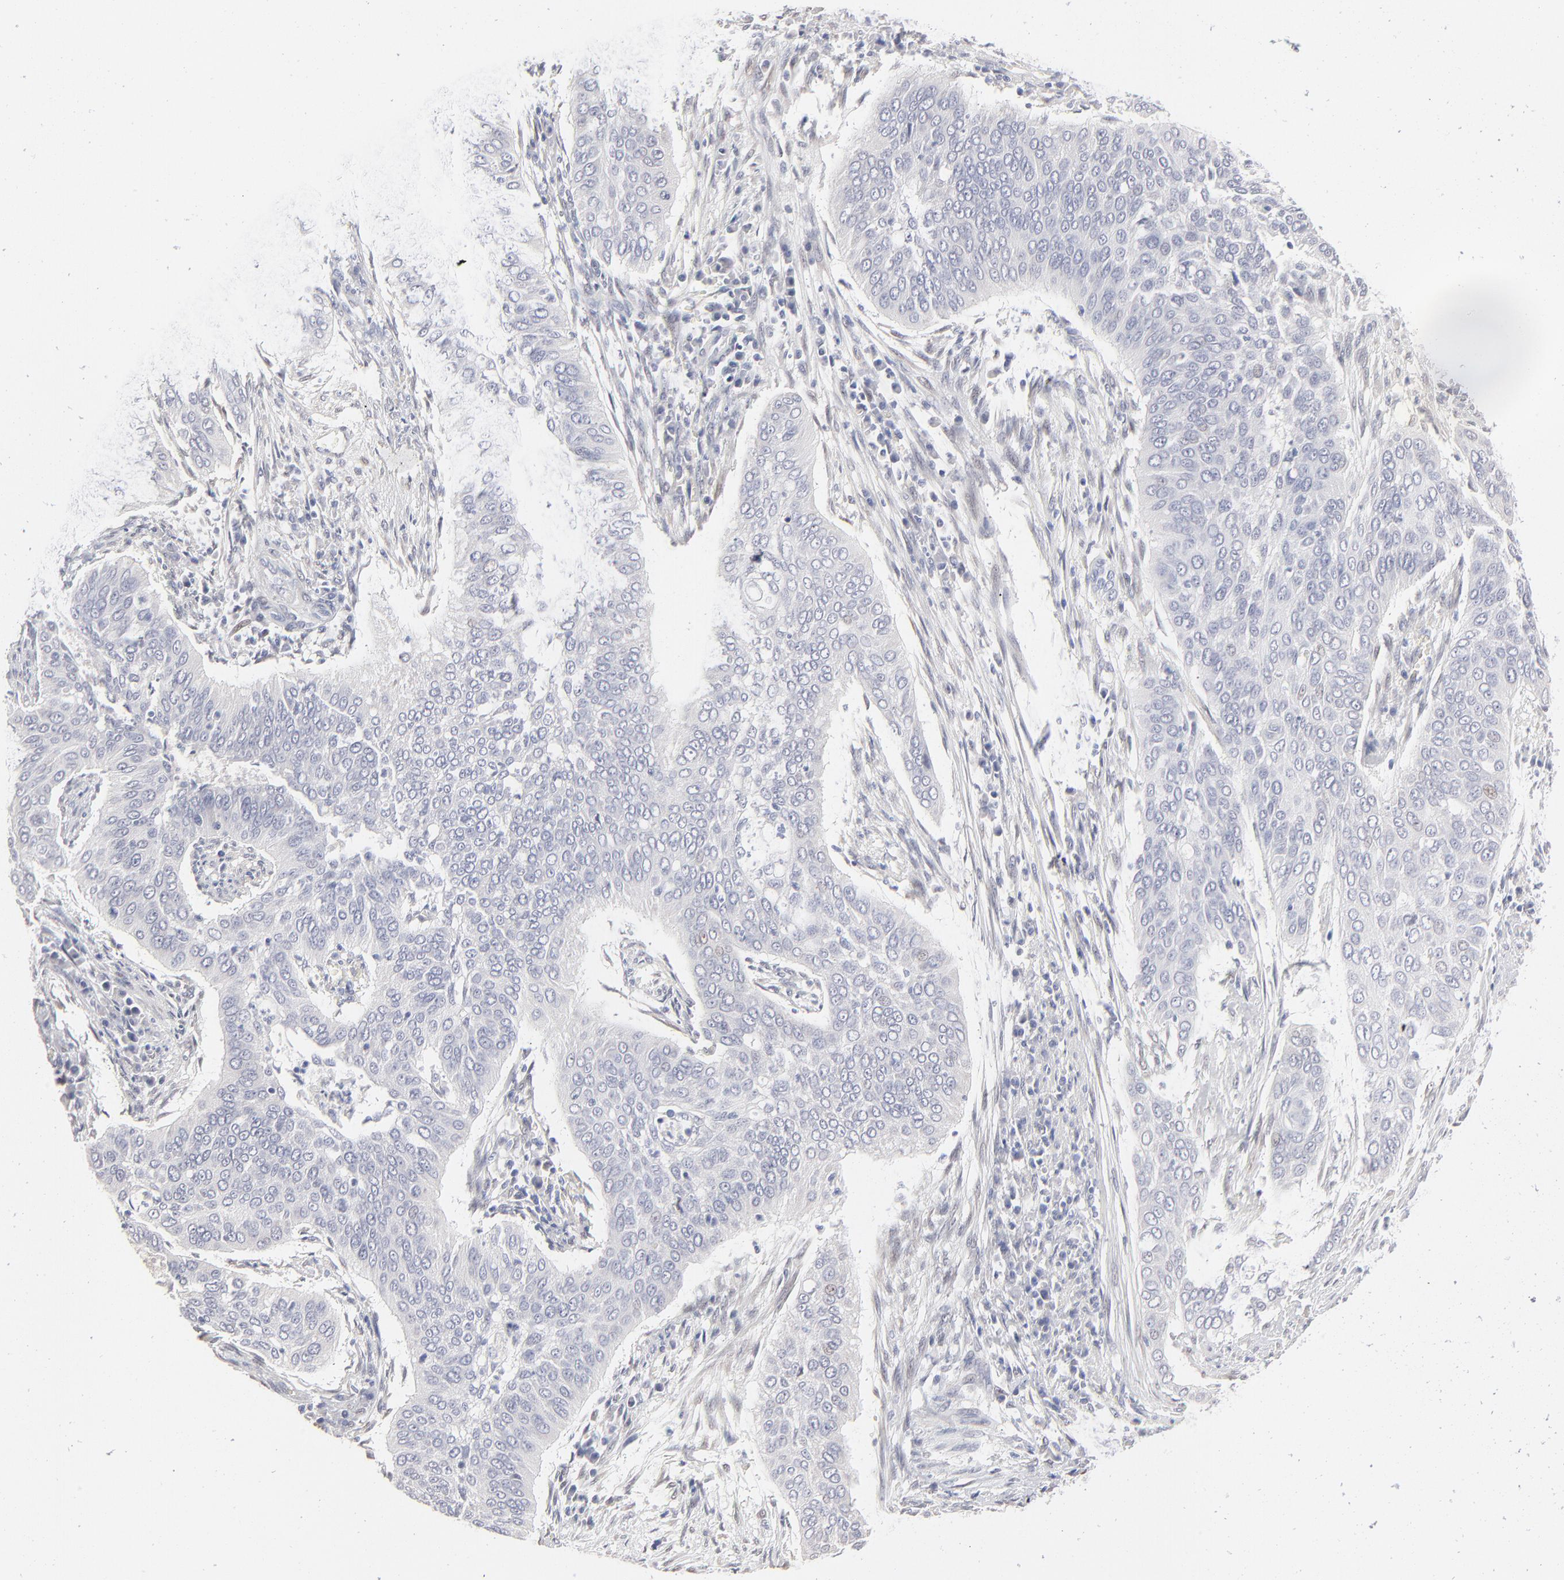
{"staining": {"intensity": "negative", "quantity": "none", "location": "none"}, "tissue": "cervical cancer", "cell_type": "Tumor cells", "image_type": "cancer", "snomed": [{"axis": "morphology", "description": "Squamous cell carcinoma, NOS"}, {"axis": "topography", "description": "Cervix"}], "caption": "DAB immunohistochemical staining of cervical cancer shows no significant positivity in tumor cells. Nuclei are stained in blue.", "gene": "RBM3", "patient": {"sex": "female", "age": 39}}